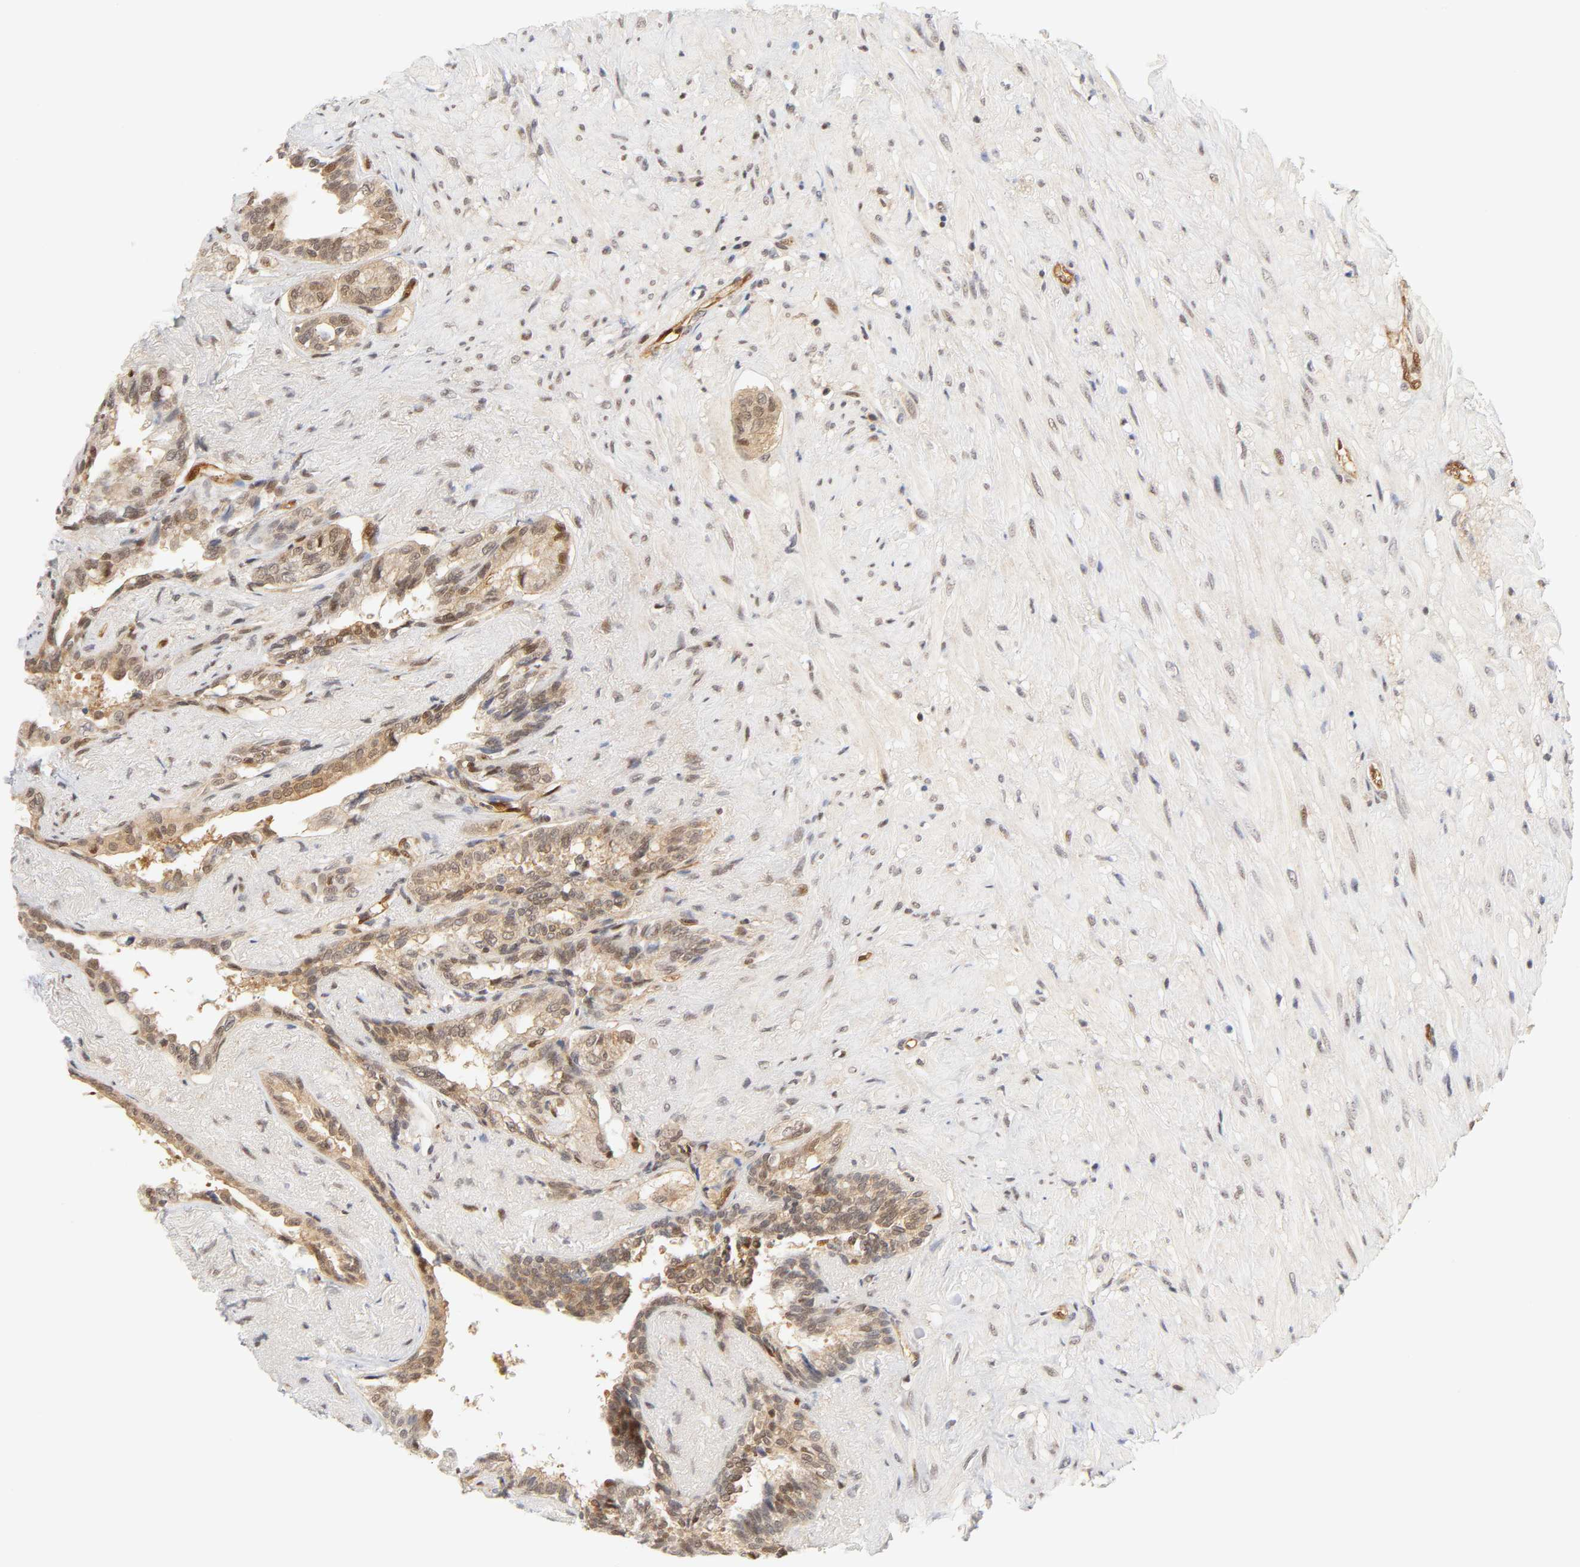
{"staining": {"intensity": "weak", "quantity": ">75%", "location": "cytoplasmic/membranous,nuclear"}, "tissue": "seminal vesicle", "cell_type": "Glandular cells", "image_type": "normal", "snomed": [{"axis": "morphology", "description": "Normal tissue, NOS"}, {"axis": "topography", "description": "Seminal veicle"}], "caption": "Protein staining of normal seminal vesicle shows weak cytoplasmic/membranous,nuclear staining in approximately >75% of glandular cells.", "gene": "CDC37", "patient": {"sex": "male", "age": 61}}